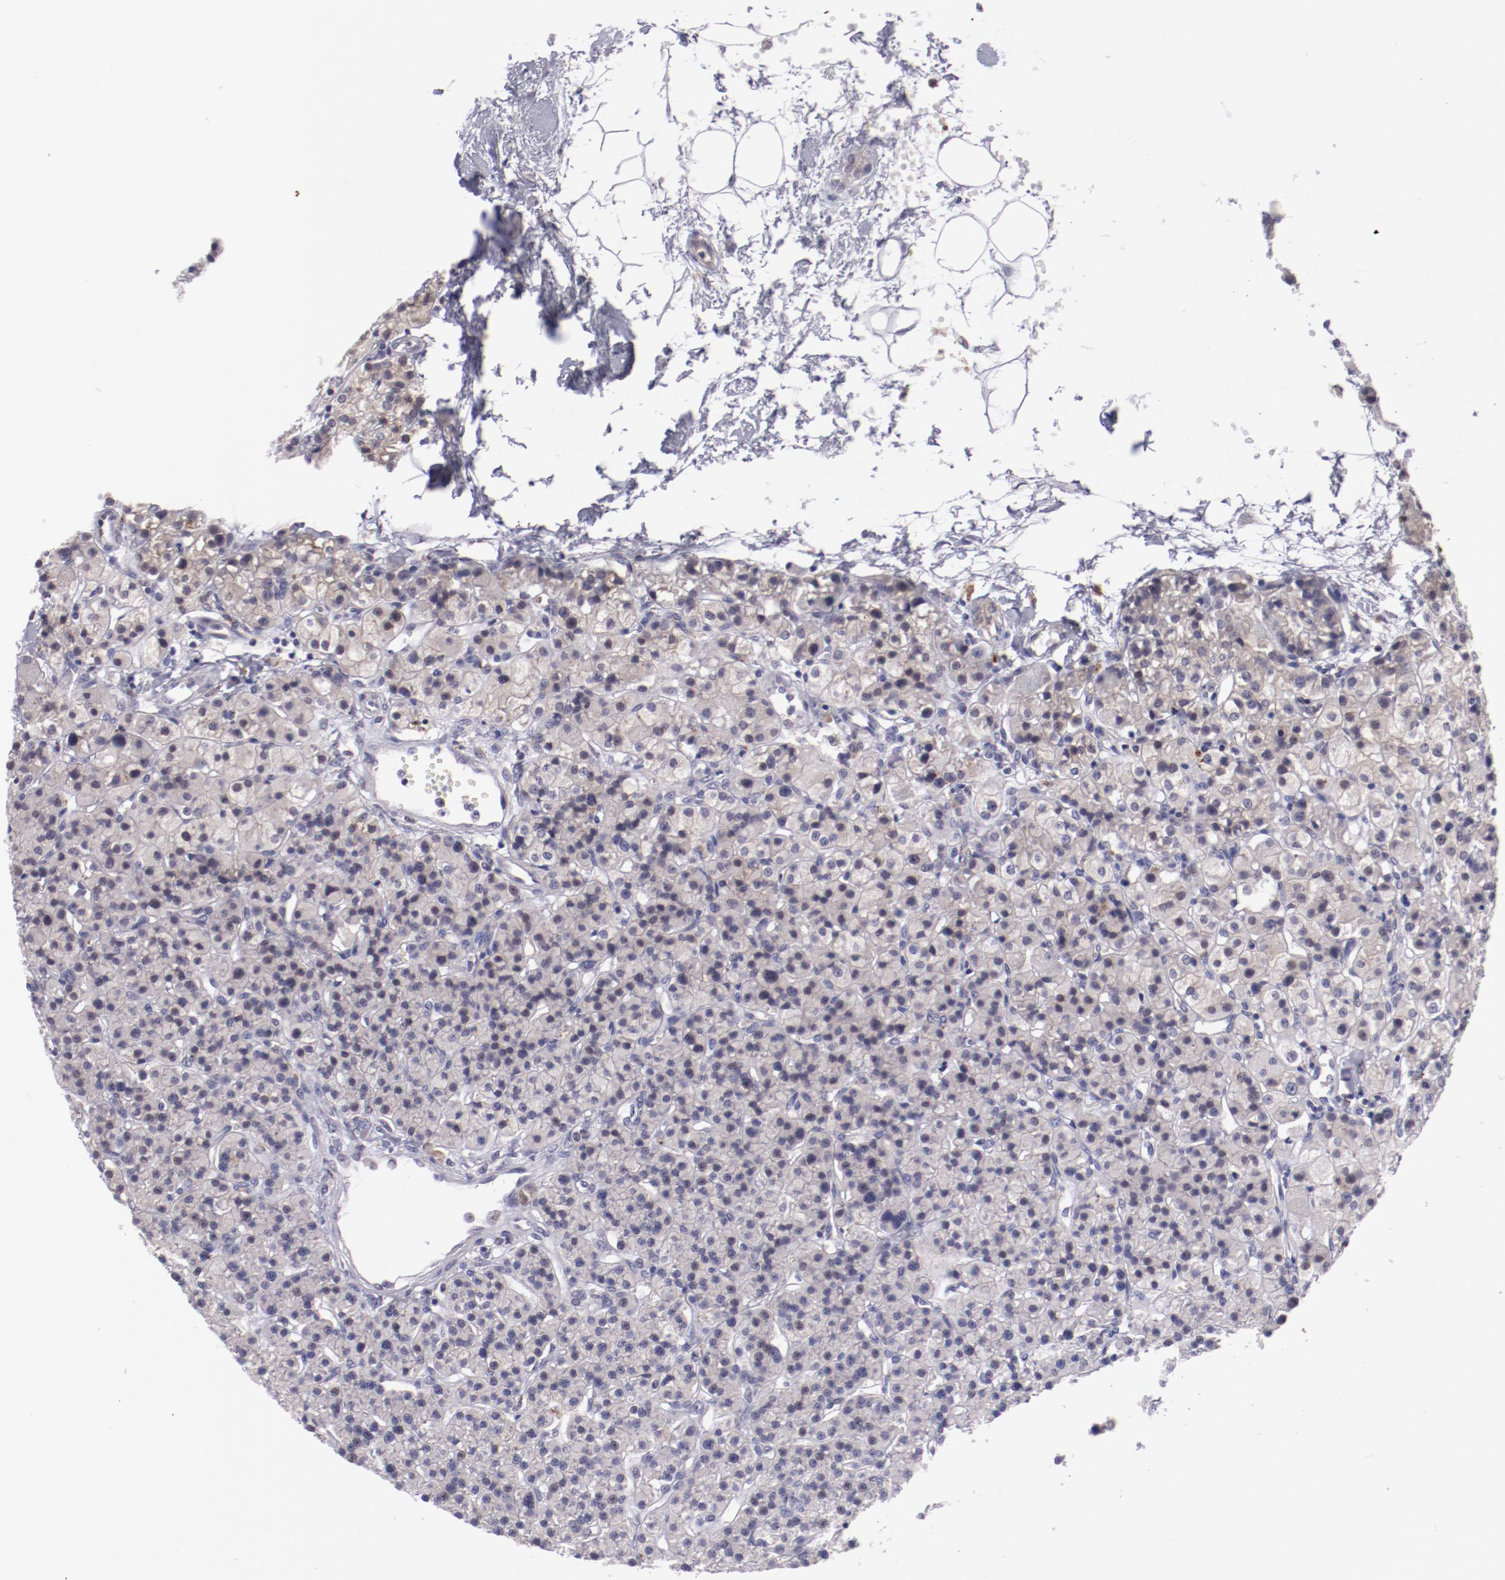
{"staining": {"intensity": "negative", "quantity": "none", "location": "none"}, "tissue": "parathyroid gland", "cell_type": "Glandular cells", "image_type": "normal", "snomed": [{"axis": "morphology", "description": "Normal tissue, NOS"}, {"axis": "topography", "description": "Parathyroid gland"}], "caption": "Immunohistochemistry (IHC) micrograph of normal human parathyroid gland stained for a protein (brown), which displays no positivity in glandular cells. (Brightfield microscopy of DAB immunohistochemistry (IHC) at high magnification).", "gene": "TRAF3", "patient": {"sex": "female", "age": 58}}